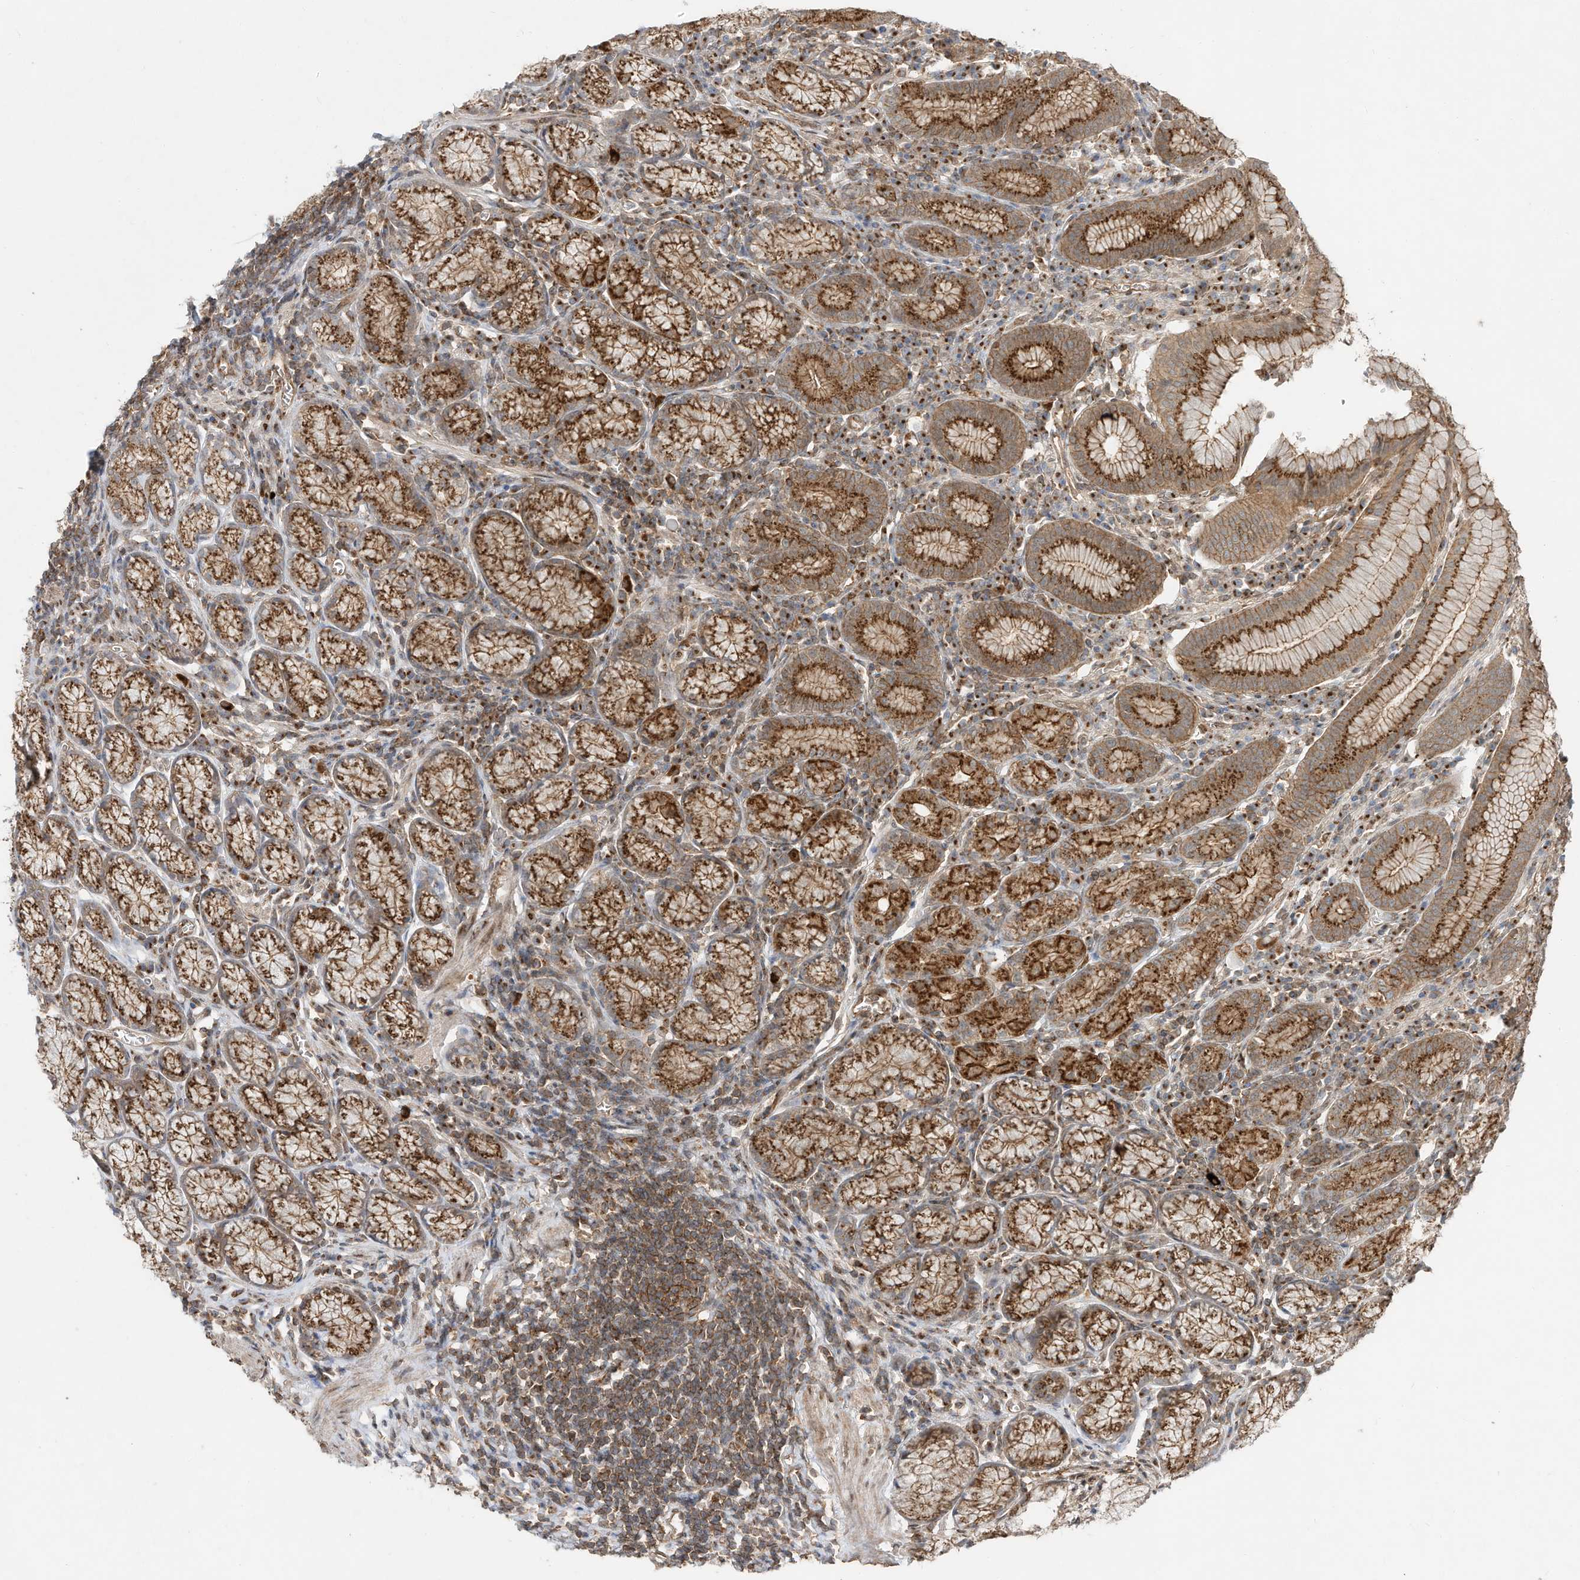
{"staining": {"intensity": "strong", "quantity": ">75%", "location": "cytoplasmic/membranous"}, "tissue": "stomach", "cell_type": "Glandular cells", "image_type": "normal", "snomed": [{"axis": "morphology", "description": "Normal tissue, NOS"}, {"axis": "topography", "description": "Stomach"}], "caption": "An immunohistochemistry (IHC) photomicrograph of normal tissue is shown. Protein staining in brown highlights strong cytoplasmic/membranous positivity in stomach within glandular cells.", "gene": "CUX1", "patient": {"sex": "male", "age": 55}}